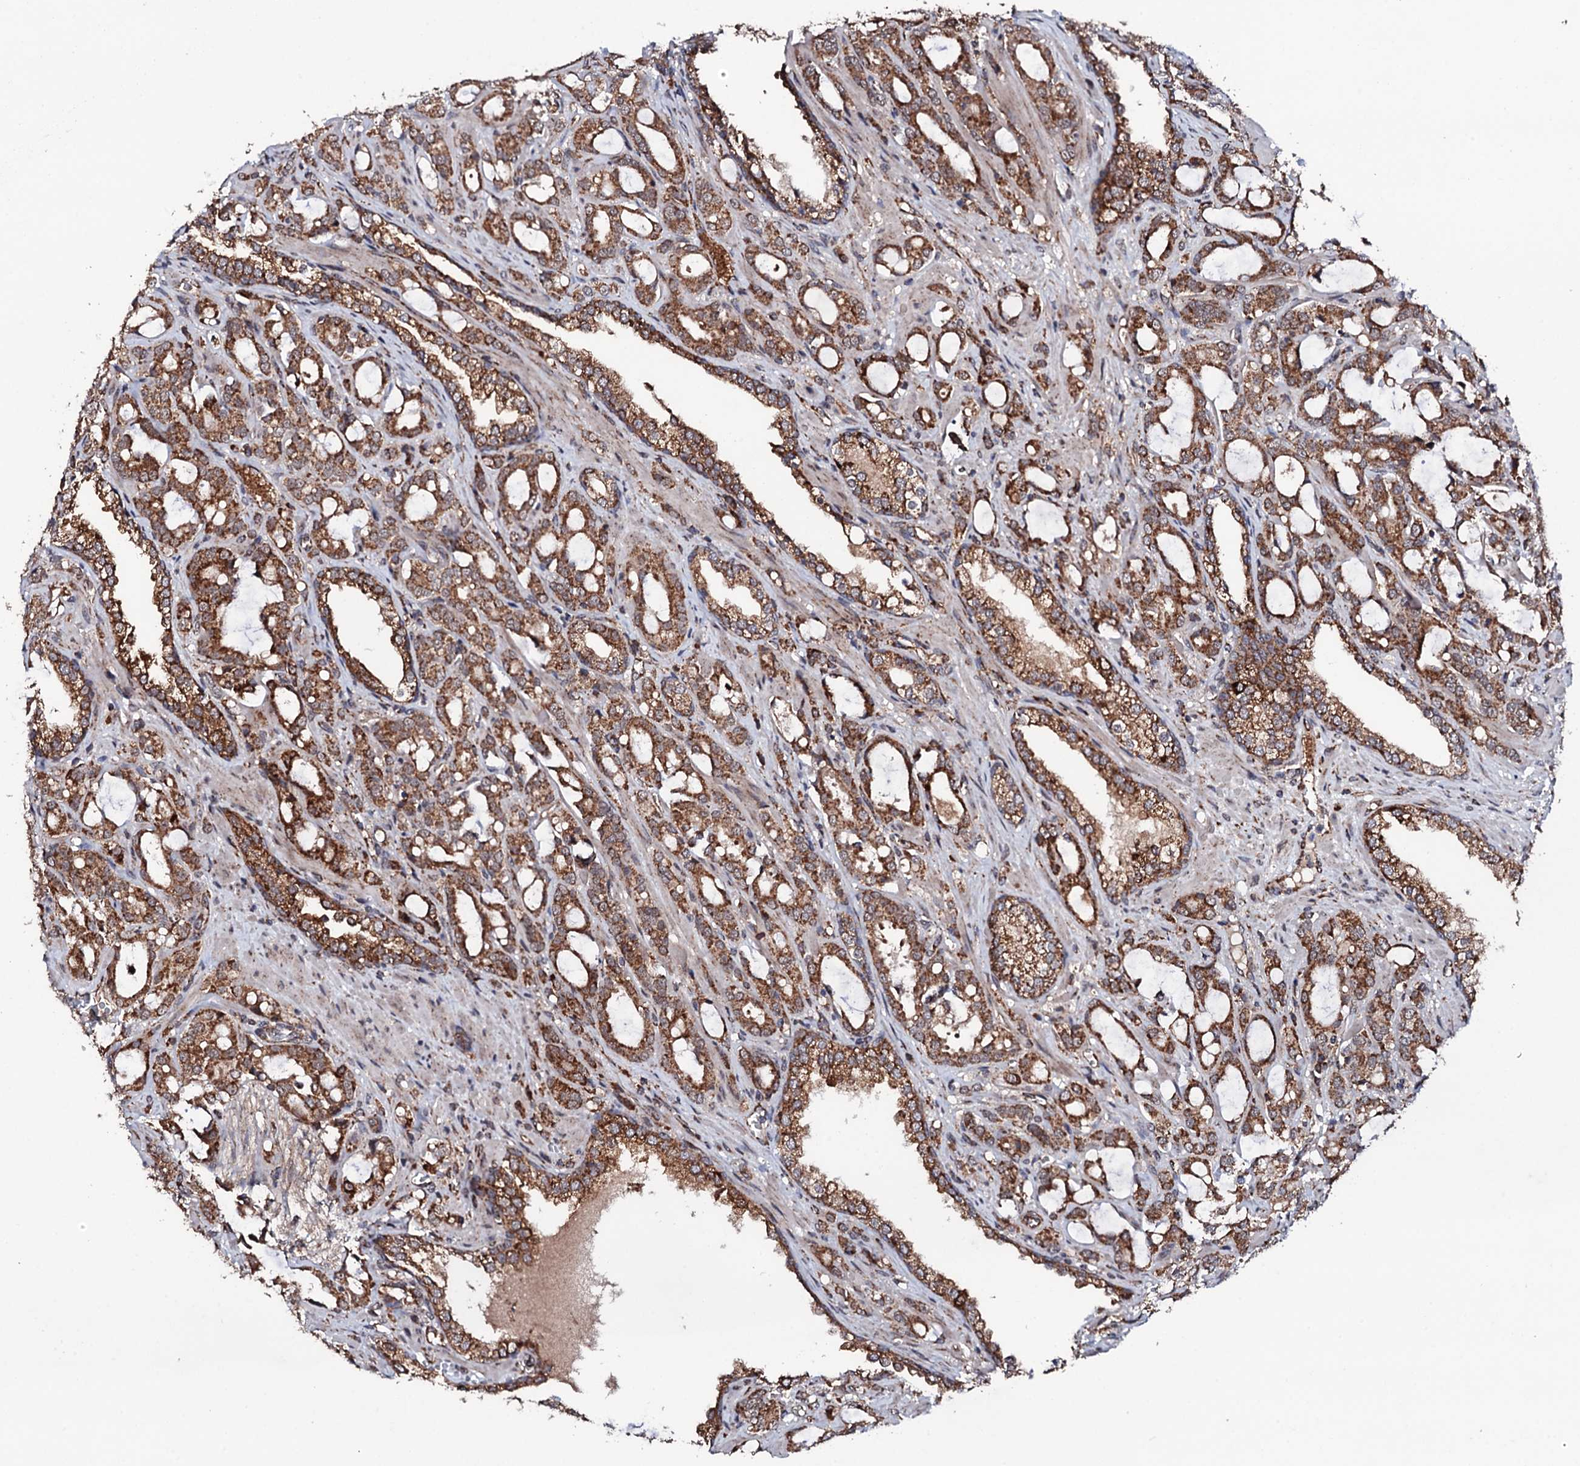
{"staining": {"intensity": "moderate", "quantity": ">75%", "location": "cytoplasmic/membranous"}, "tissue": "prostate cancer", "cell_type": "Tumor cells", "image_type": "cancer", "snomed": [{"axis": "morphology", "description": "Adenocarcinoma, High grade"}, {"axis": "topography", "description": "Prostate"}], "caption": "Prostate cancer stained for a protein shows moderate cytoplasmic/membranous positivity in tumor cells. (brown staining indicates protein expression, while blue staining denotes nuclei).", "gene": "MTIF3", "patient": {"sex": "male", "age": 72}}